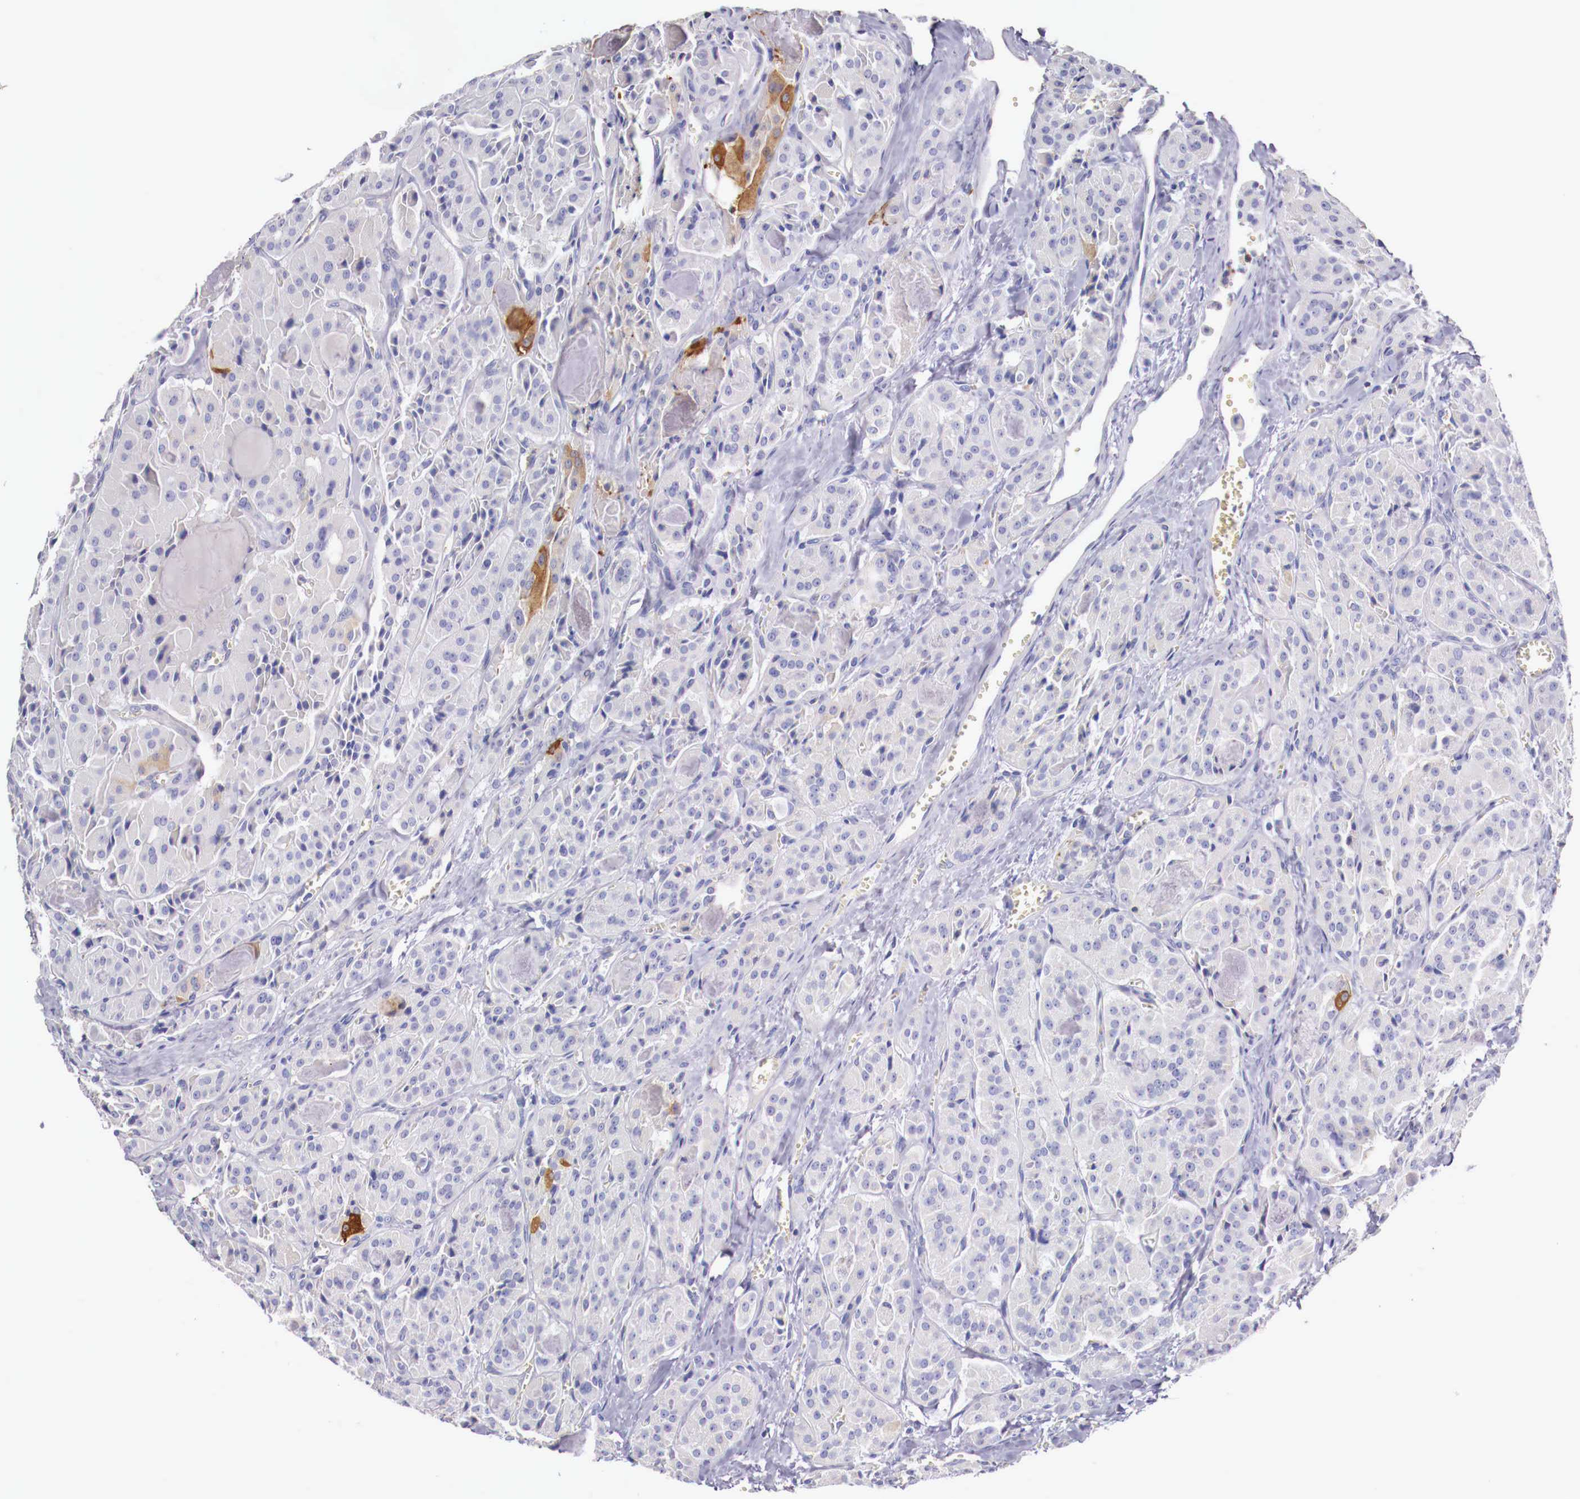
{"staining": {"intensity": "moderate", "quantity": "<25%", "location": "cytoplasmic/membranous"}, "tissue": "thyroid cancer", "cell_type": "Tumor cells", "image_type": "cancer", "snomed": [{"axis": "morphology", "description": "Carcinoma, NOS"}, {"axis": "topography", "description": "Thyroid gland"}], "caption": "A brown stain shows moderate cytoplasmic/membranous expression of a protein in human thyroid cancer (carcinoma) tumor cells. Nuclei are stained in blue.", "gene": "PITPNA", "patient": {"sex": "male", "age": 76}}